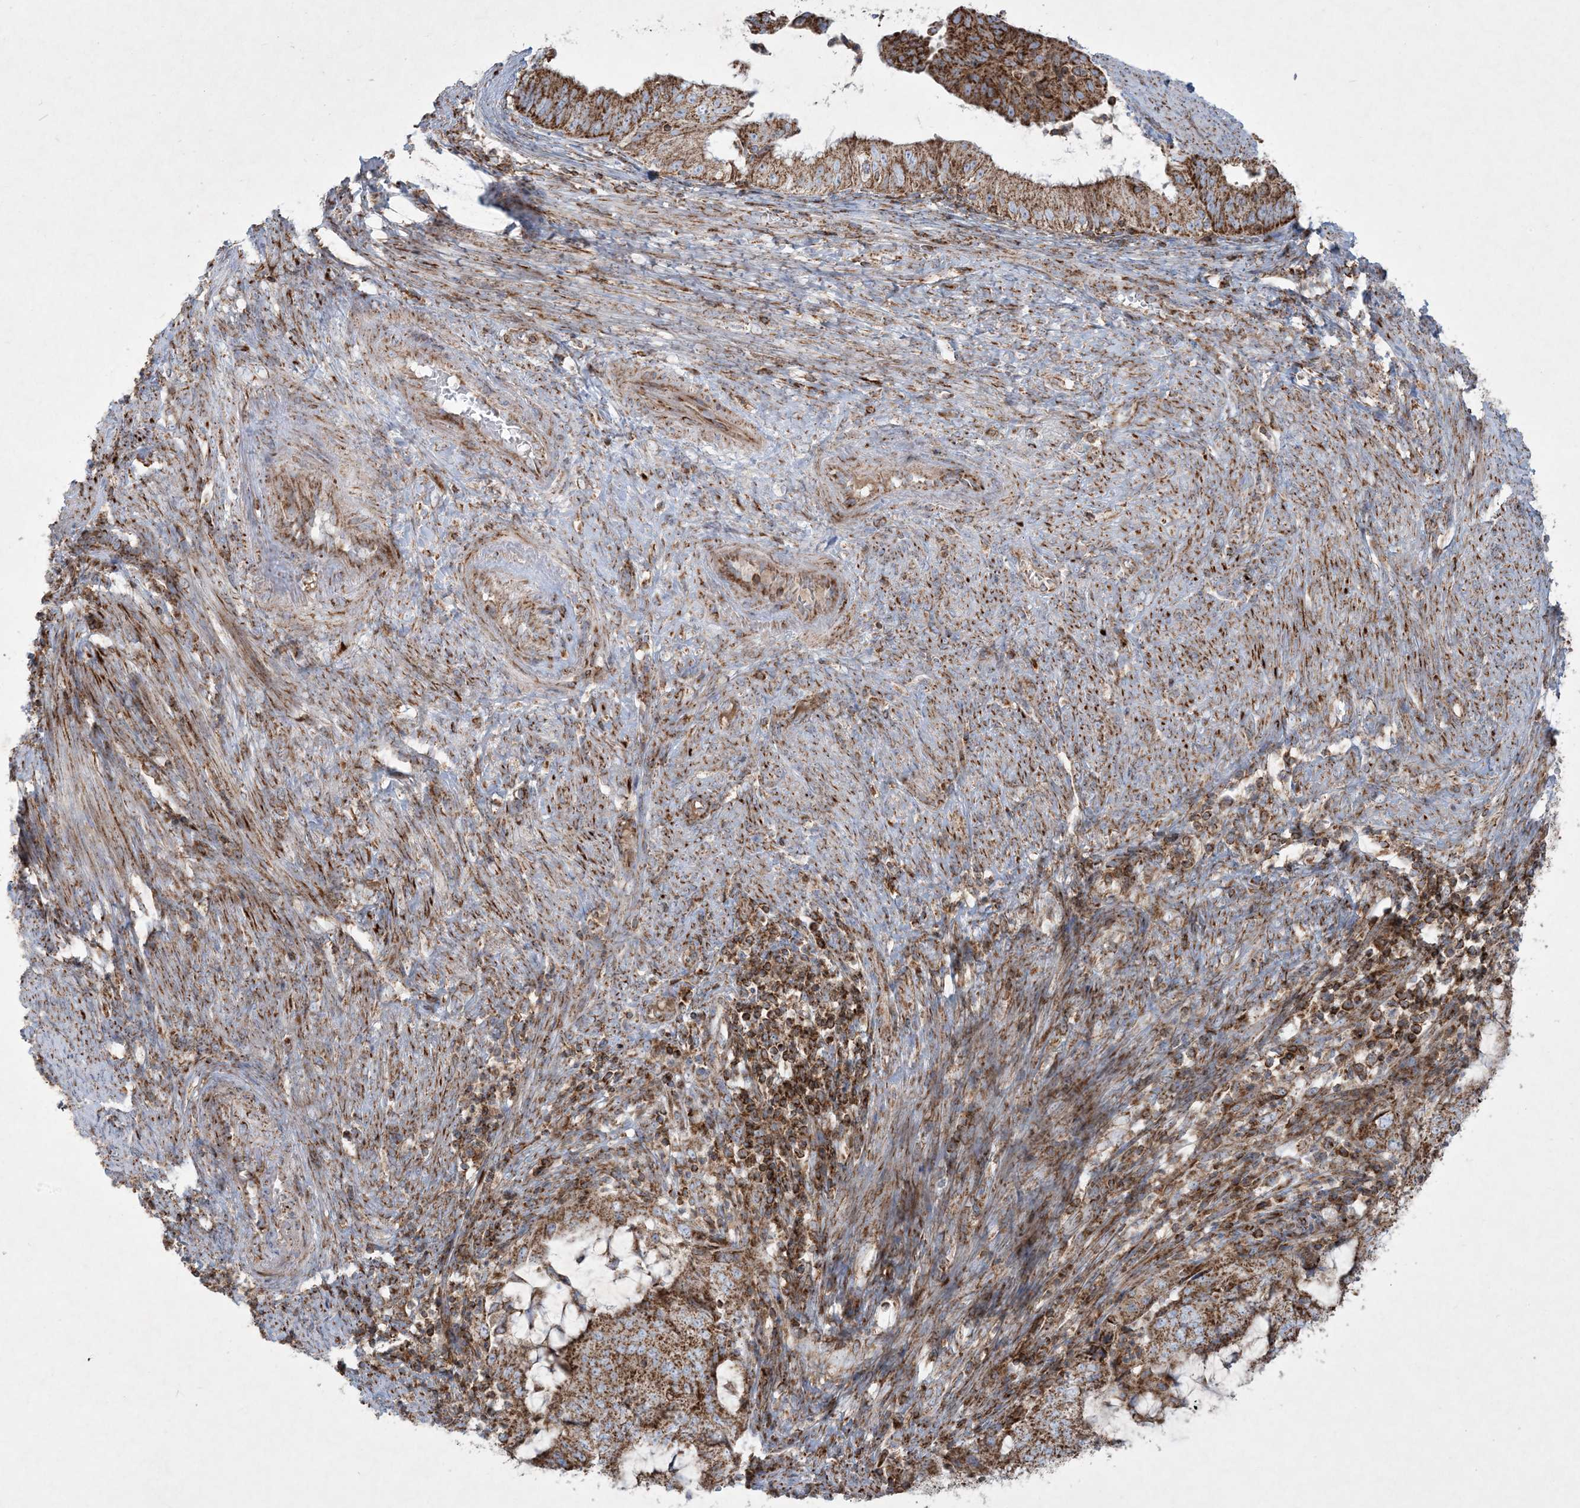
{"staining": {"intensity": "strong", "quantity": ">75%", "location": "cytoplasmic/membranous"}, "tissue": "endometrial cancer", "cell_type": "Tumor cells", "image_type": "cancer", "snomed": [{"axis": "morphology", "description": "Adenocarcinoma, NOS"}, {"axis": "topography", "description": "Endometrium"}], "caption": "DAB (3,3'-diaminobenzidine) immunohistochemical staining of adenocarcinoma (endometrial) reveals strong cytoplasmic/membranous protein staining in approximately >75% of tumor cells. (DAB (3,3'-diaminobenzidine) IHC with brightfield microscopy, high magnification).", "gene": "BEND4", "patient": {"sex": "female", "age": 51}}